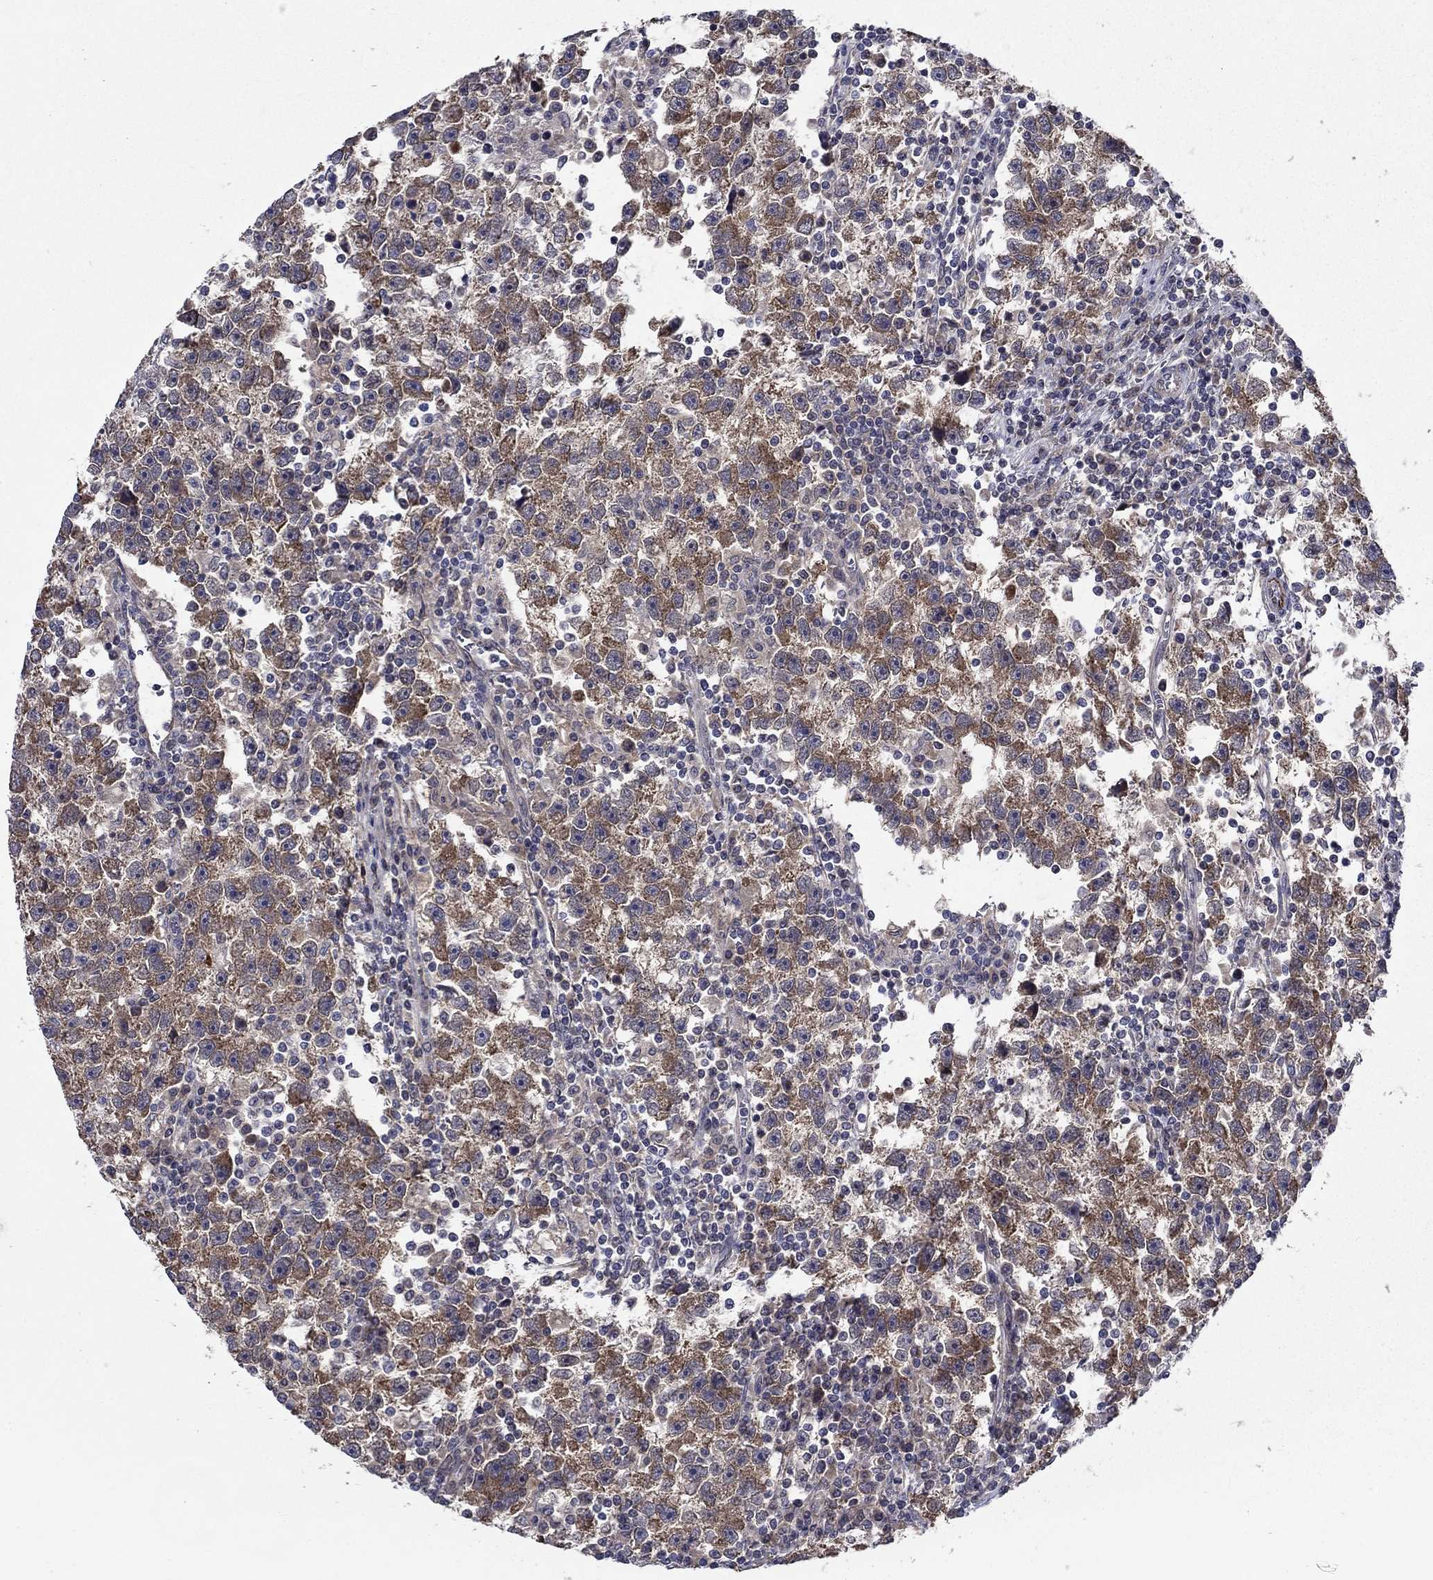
{"staining": {"intensity": "moderate", "quantity": ">75%", "location": "cytoplasmic/membranous"}, "tissue": "testis cancer", "cell_type": "Tumor cells", "image_type": "cancer", "snomed": [{"axis": "morphology", "description": "Seminoma, NOS"}, {"axis": "topography", "description": "Testis"}], "caption": "Immunohistochemistry micrograph of testis seminoma stained for a protein (brown), which shows medium levels of moderate cytoplasmic/membranous positivity in approximately >75% of tumor cells.", "gene": "LACTB2", "patient": {"sex": "male", "age": 47}}